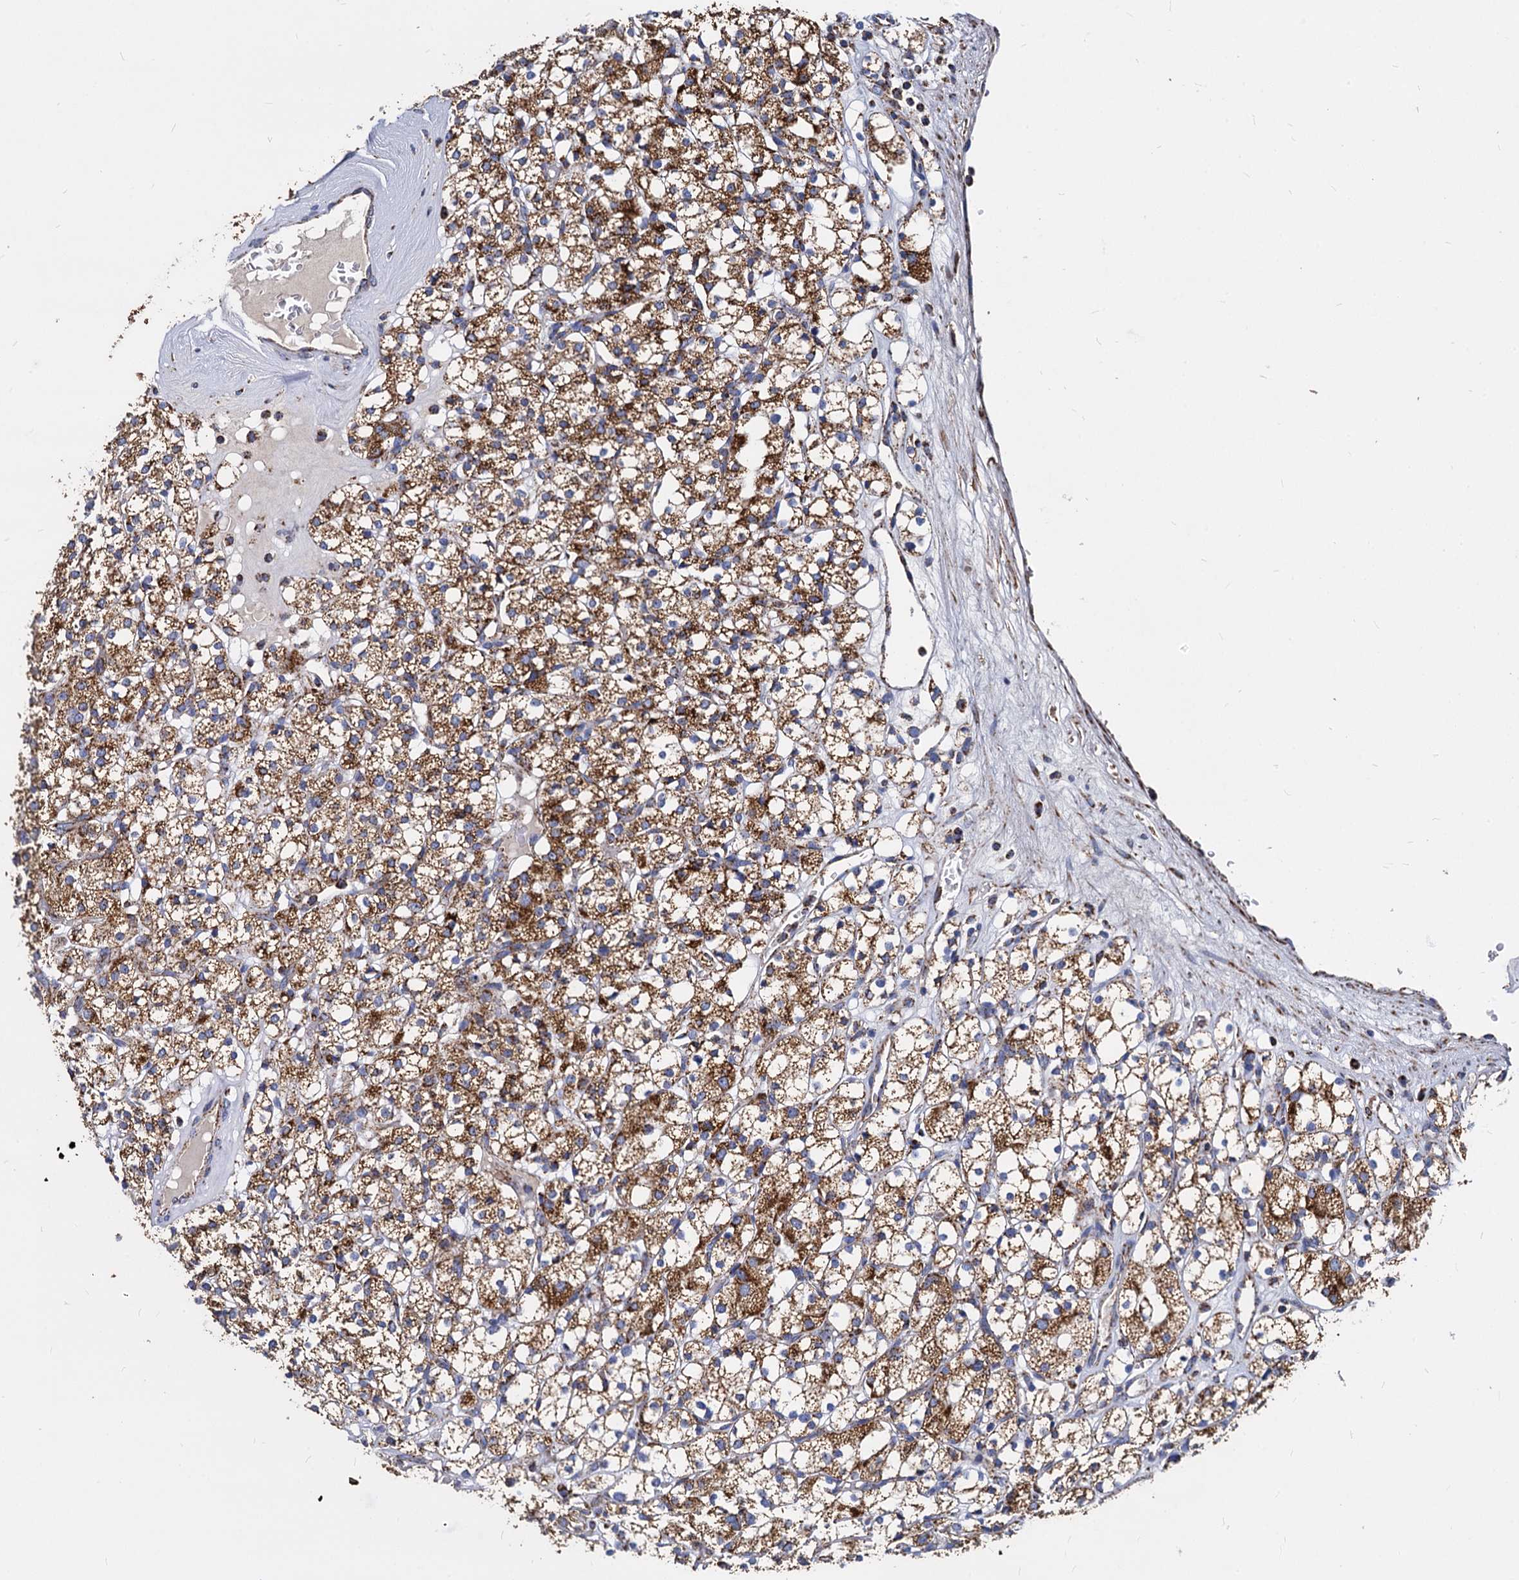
{"staining": {"intensity": "moderate", "quantity": ">75%", "location": "cytoplasmic/membranous"}, "tissue": "renal cancer", "cell_type": "Tumor cells", "image_type": "cancer", "snomed": [{"axis": "morphology", "description": "Adenocarcinoma, NOS"}, {"axis": "topography", "description": "Kidney"}], "caption": "High-magnification brightfield microscopy of renal cancer stained with DAB (brown) and counterstained with hematoxylin (blue). tumor cells exhibit moderate cytoplasmic/membranous staining is appreciated in about>75% of cells.", "gene": "TIMM10", "patient": {"sex": "male", "age": 77}}